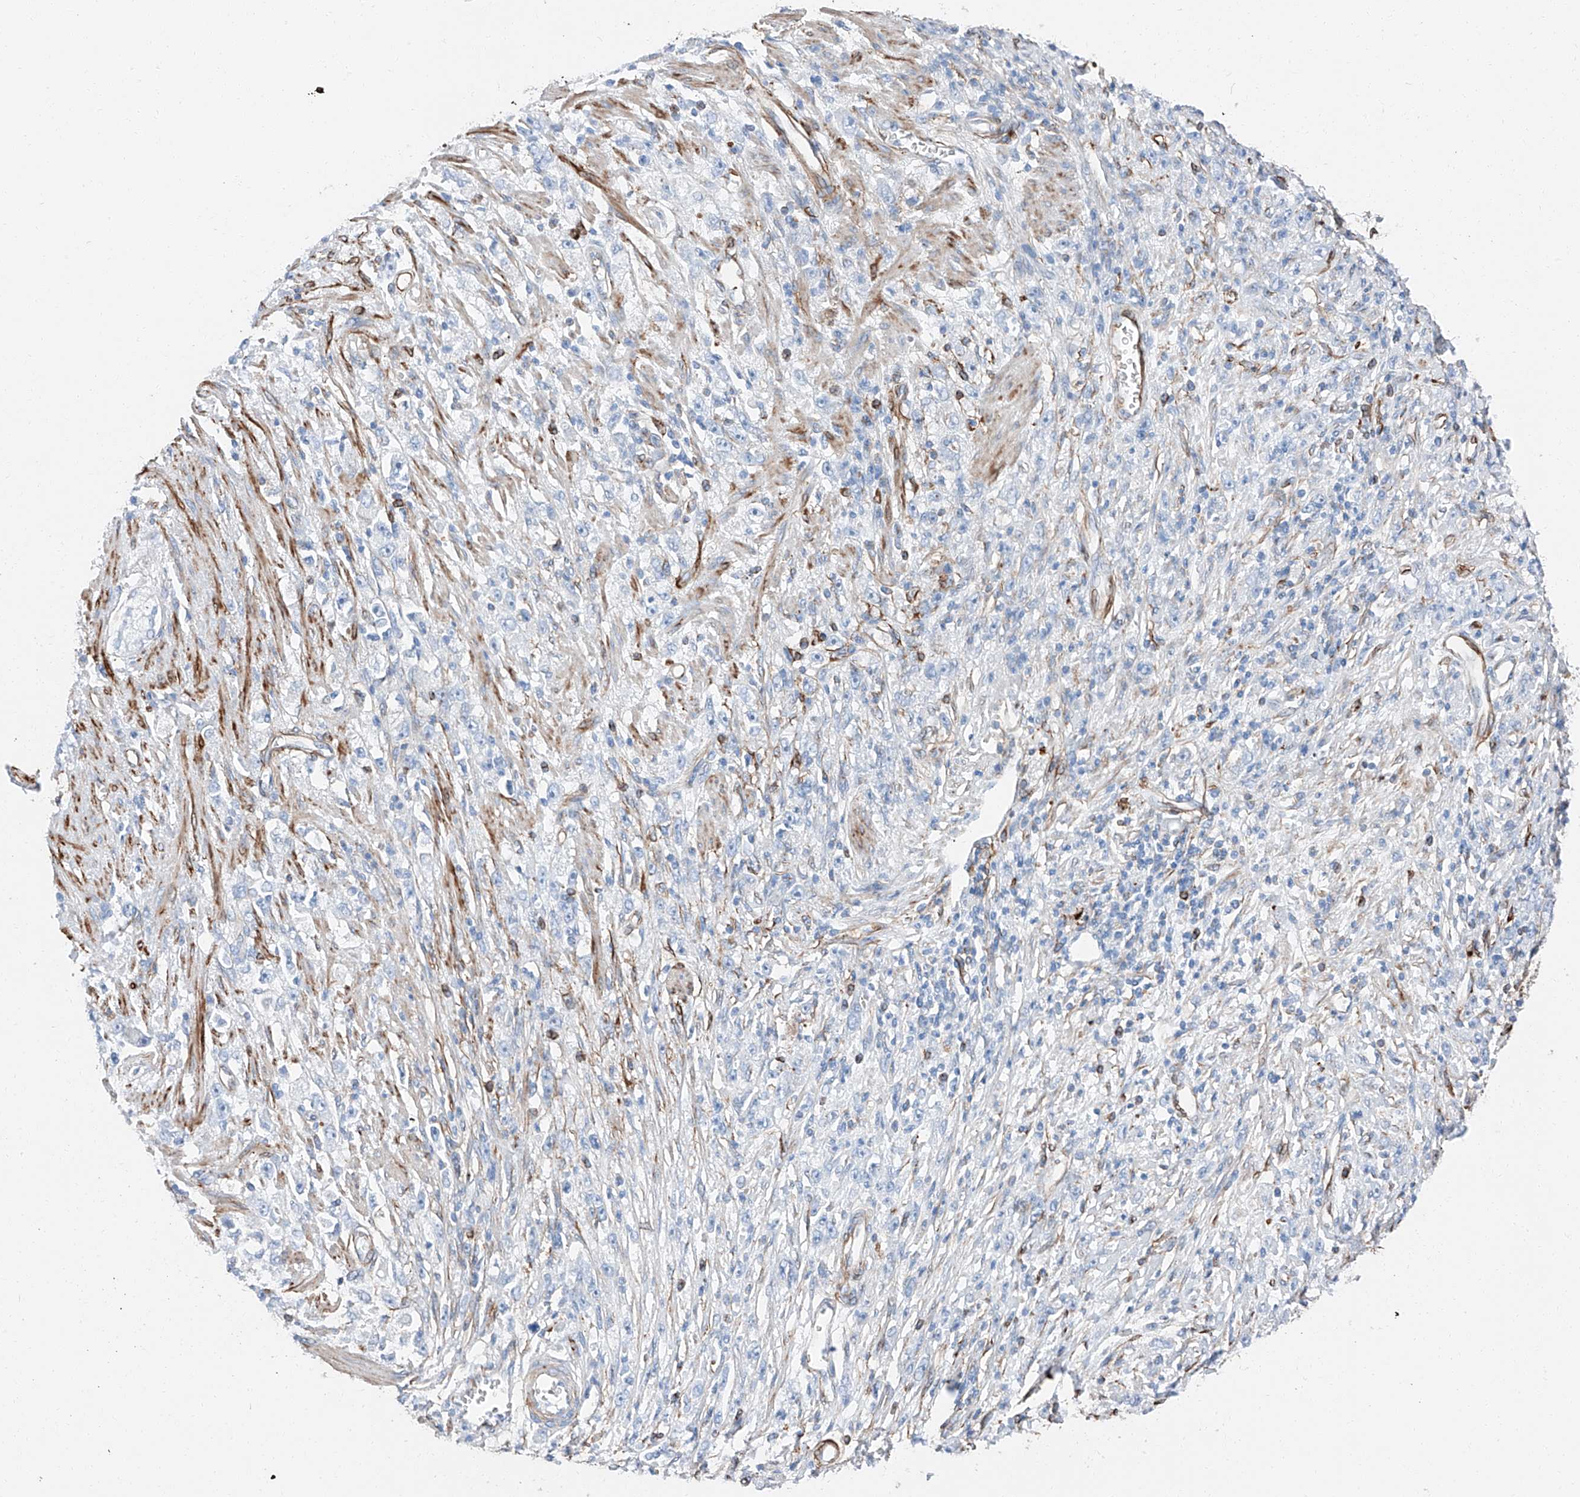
{"staining": {"intensity": "negative", "quantity": "none", "location": "none"}, "tissue": "stomach cancer", "cell_type": "Tumor cells", "image_type": "cancer", "snomed": [{"axis": "morphology", "description": "Adenocarcinoma, NOS"}, {"axis": "topography", "description": "Stomach"}], "caption": "An immunohistochemistry (IHC) micrograph of stomach adenocarcinoma is shown. There is no staining in tumor cells of stomach adenocarcinoma.", "gene": "ZNF804A", "patient": {"sex": "female", "age": 59}}